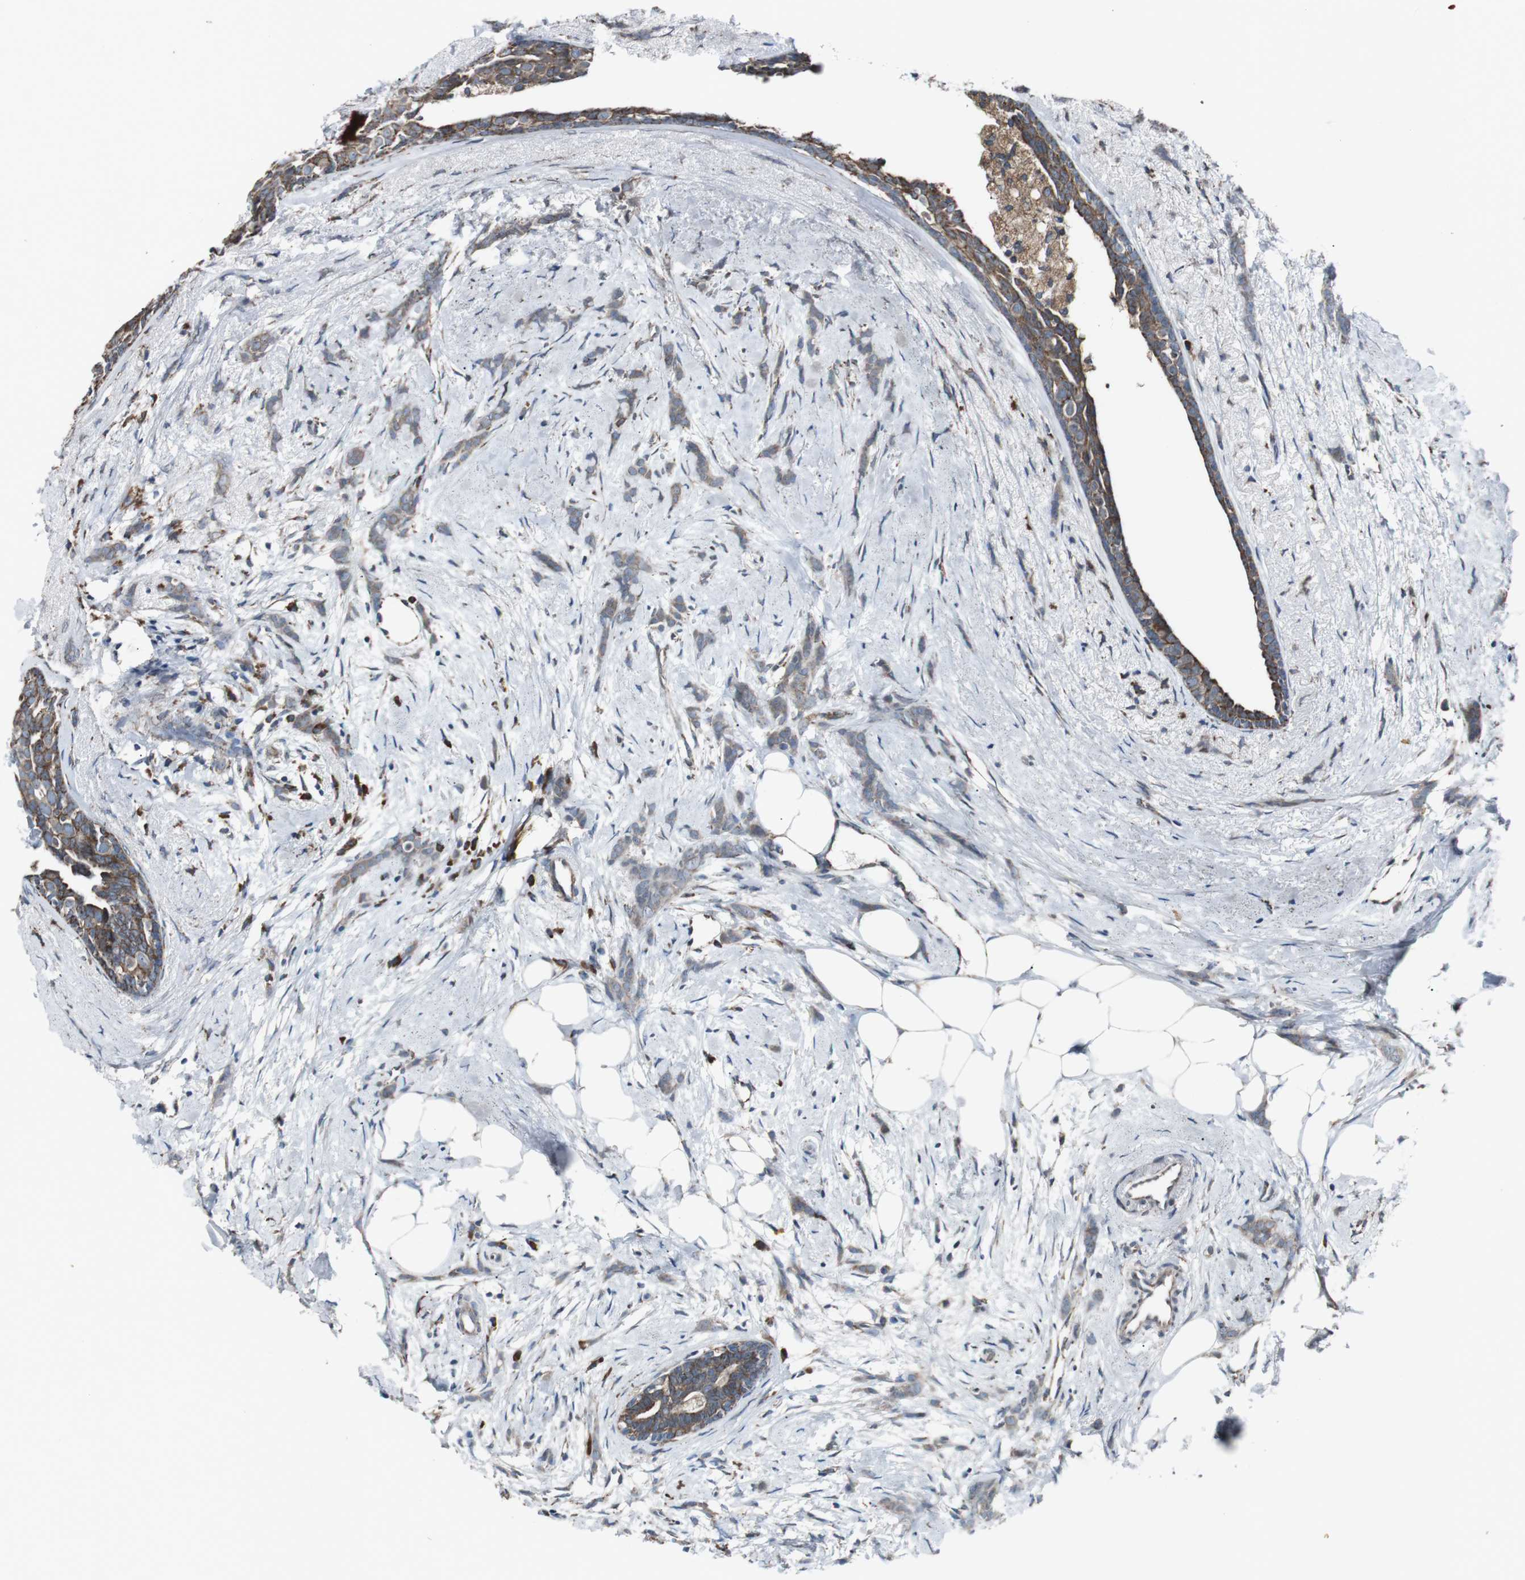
{"staining": {"intensity": "weak", "quantity": "<25%", "location": "cytoplasmic/membranous"}, "tissue": "breast cancer", "cell_type": "Tumor cells", "image_type": "cancer", "snomed": [{"axis": "morphology", "description": "Lobular carcinoma, in situ"}, {"axis": "morphology", "description": "Lobular carcinoma"}, {"axis": "topography", "description": "Breast"}], "caption": "Immunohistochemistry histopathology image of neoplastic tissue: breast cancer stained with DAB (3,3'-diaminobenzidine) demonstrates no significant protein staining in tumor cells.", "gene": "CISD2", "patient": {"sex": "female", "age": 41}}